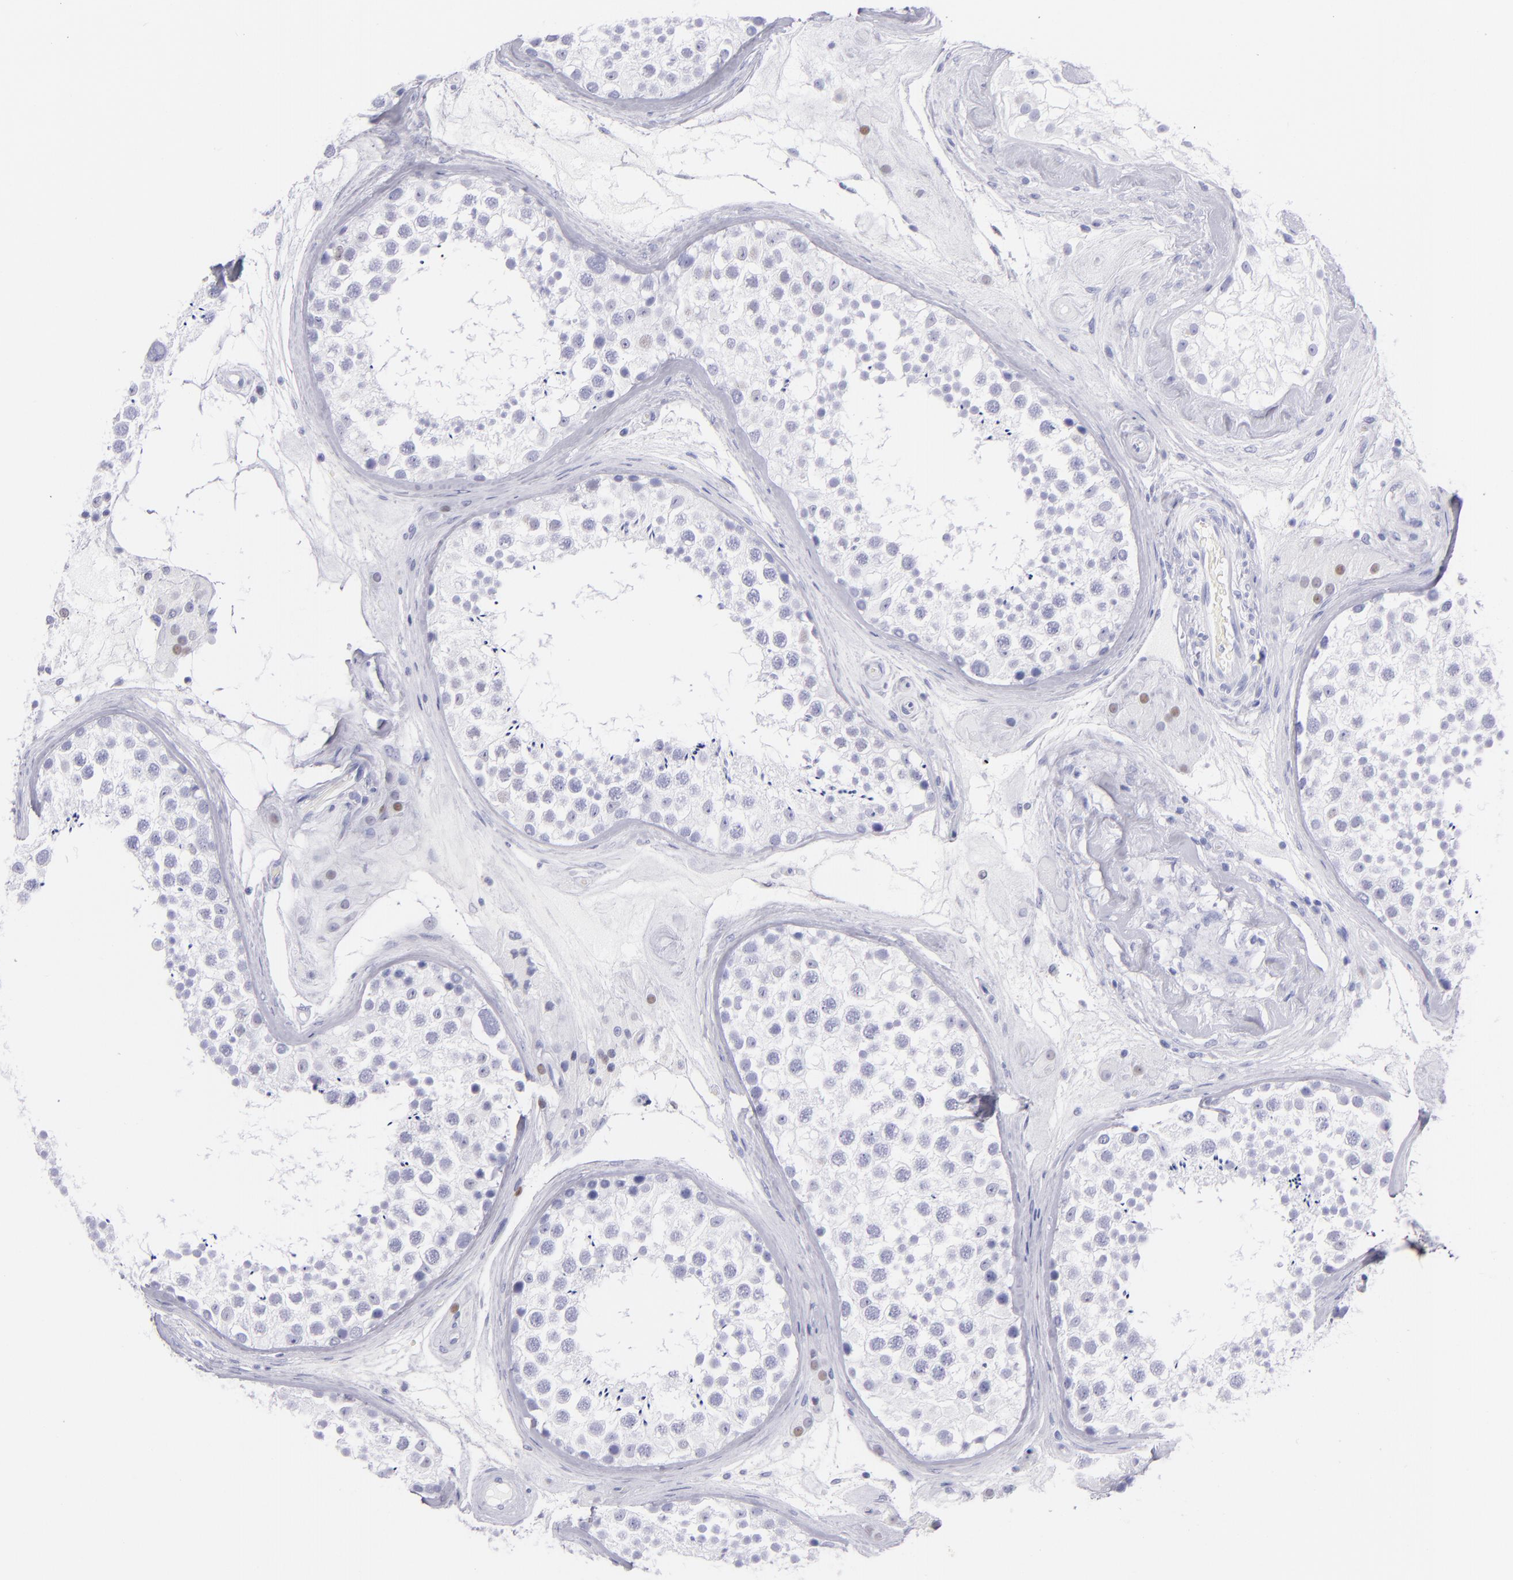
{"staining": {"intensity": "negative", "quantity": "none", "location": "none"}, "tissue": "testis", "cell_type": "Cells in seminiferous ducts", "image_type": "normal", "snomed": [{"axis": "morphology", "description": "Normal tissue, NOS"}, {"axis": "topography", "description": "Testis"}], "caption": "This is a micrograph of immunohistochemistry staining of benign testis, which shows no staining in cells in seminiferous ducts. The staining was performed using DAB (3,3'-diaminobenzidine) to visualize the protein expression in brown, while the nuclei were stained in blue with hematoxylin (Magnification: 20x).", "gene": "PRPH", "patient": {"sex": "male", "age": 46}}